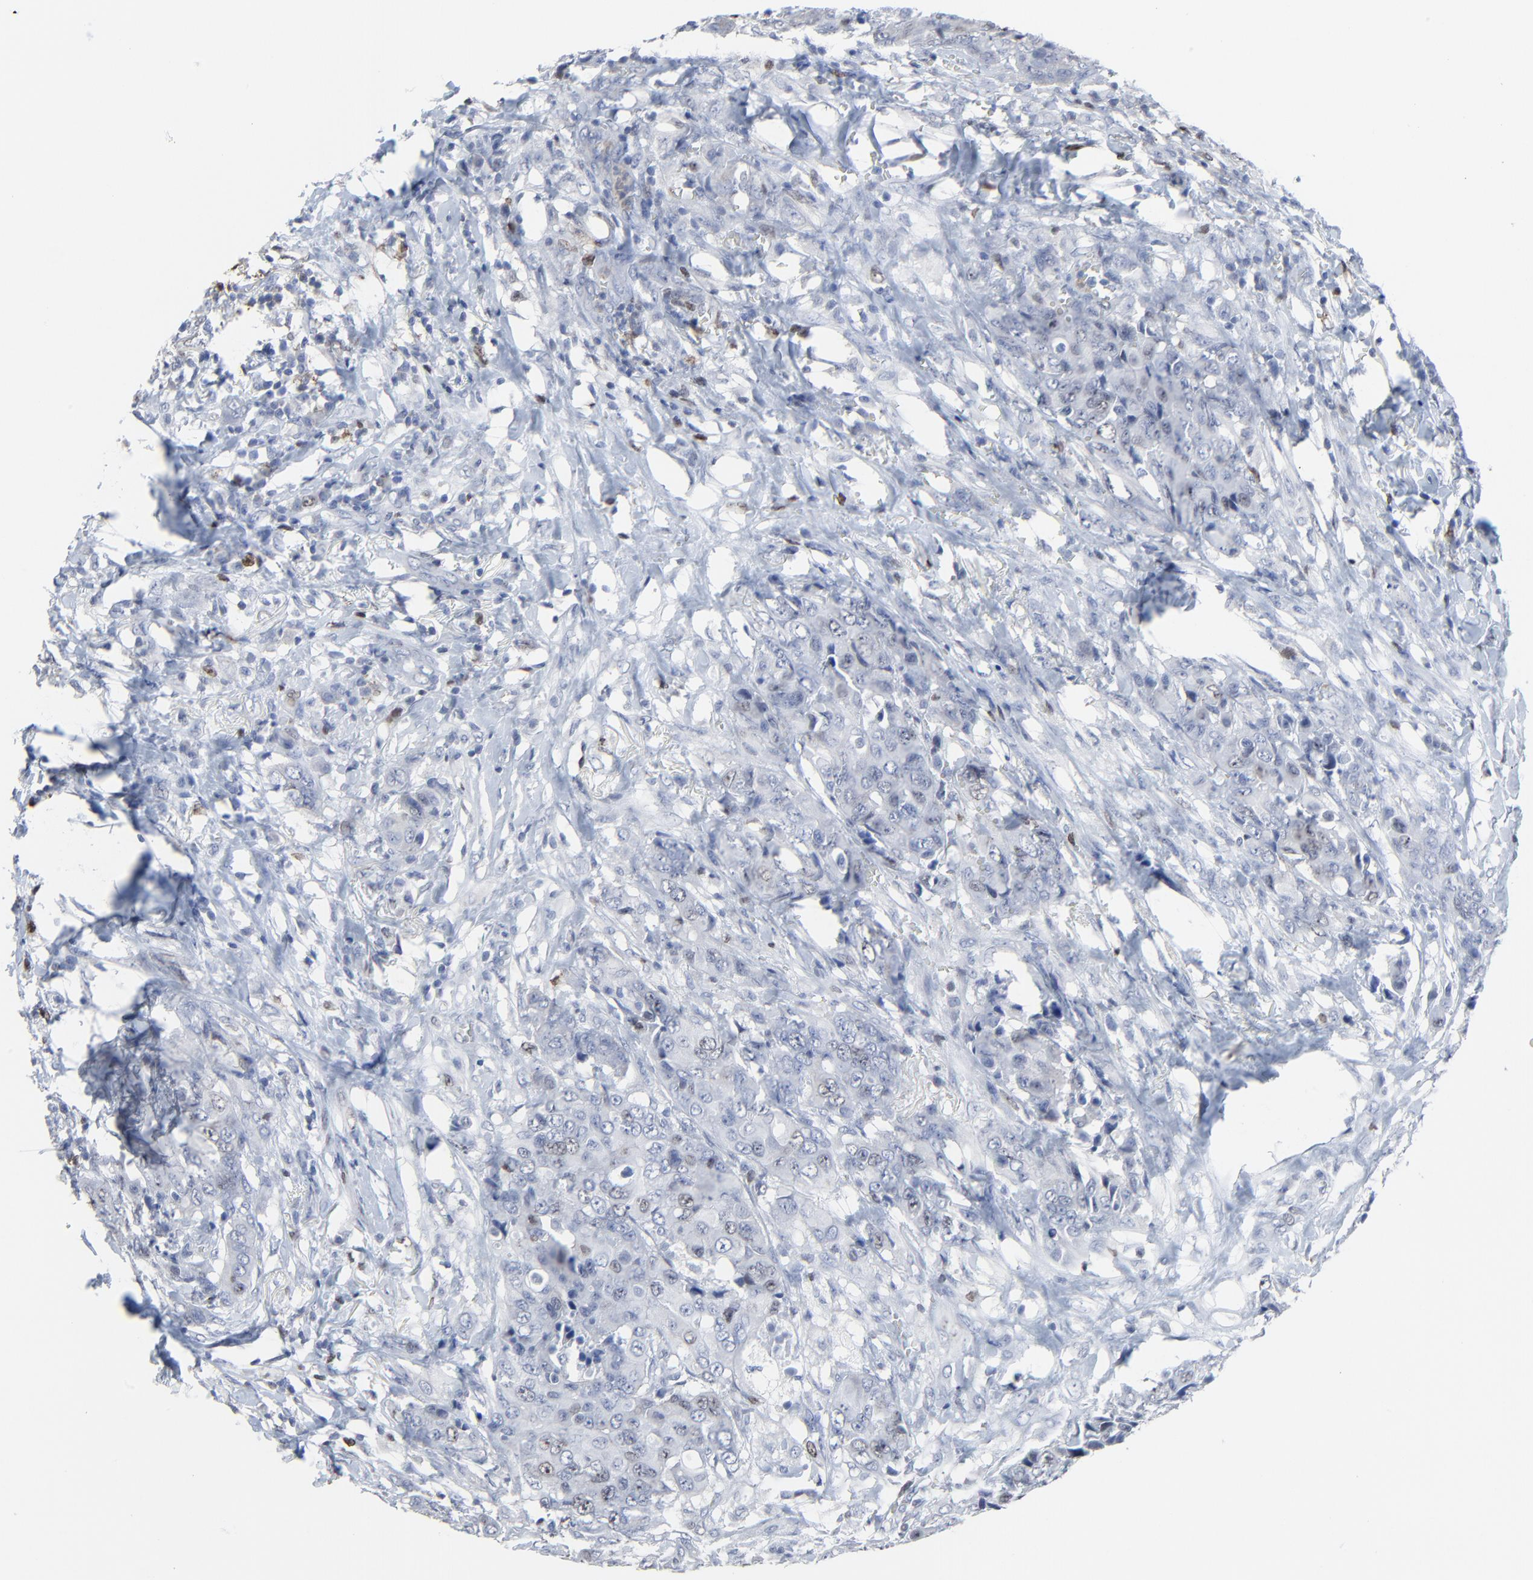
{"staining": {"intensity": "negative", "quantity": "none", "location": "none"}, "tissue": "breast cancer", "cell_type": "Tumor cells", "image_type": "cancer", "snomed": [{"axis": "morphology", "description": "Duct carcinoma"}, {"axis": "topography", "description": "Breast"}], "caption": "Immunohistochemistry (IHC) image of neoplastic tissue: breast cancer (invasive ductal carcinoma) stained with DAB exhibits no significant protein positivity in tumor cells.", "gene": "BIRC3", "patient": {"sex": "female", "age": 54}}